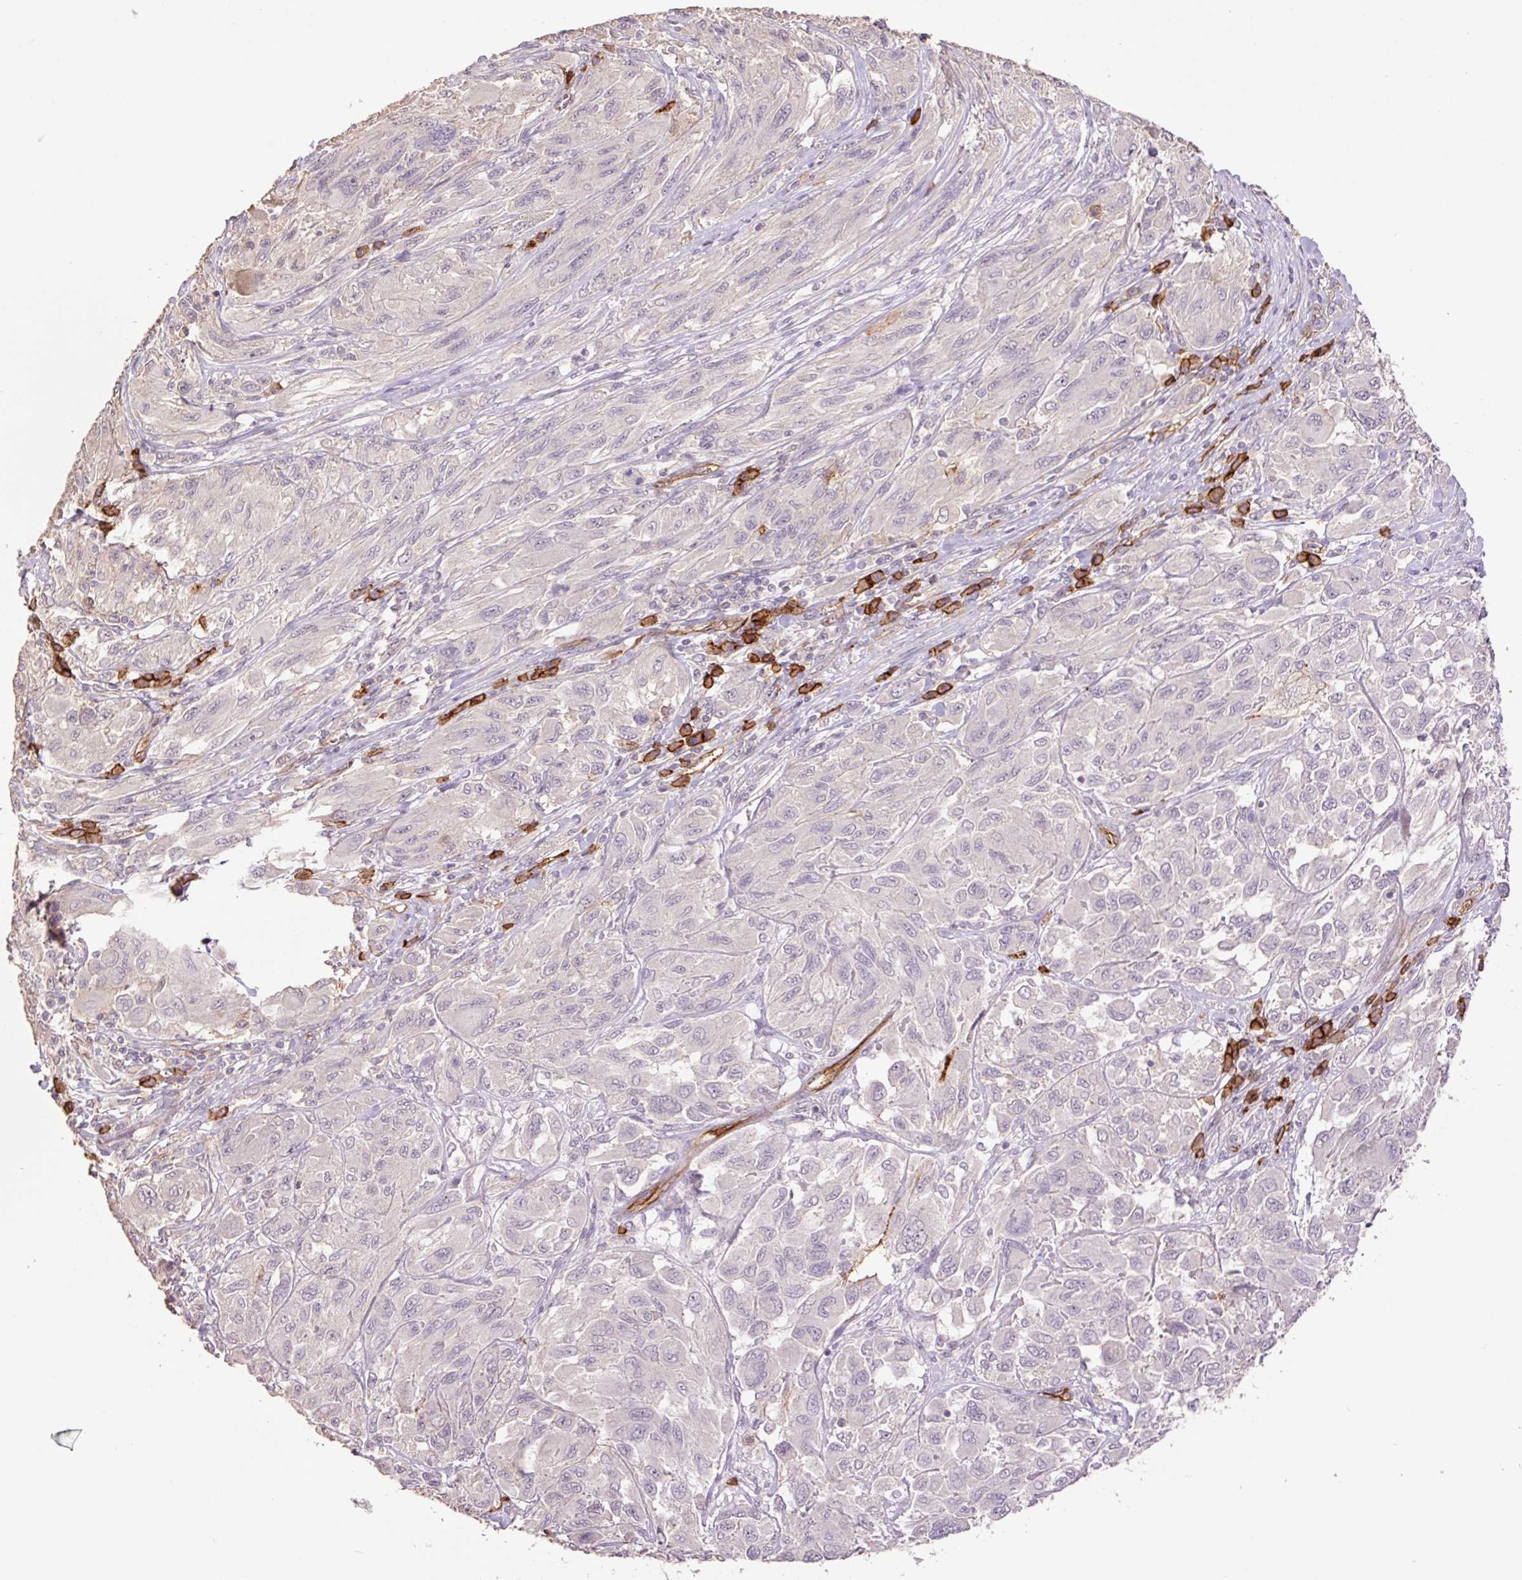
{"staining": {"intensity": "negative", "quantity": "none", "location": "none"}, "tissue": "melanoma", "cell_type": "Tumor cells", "image_type": "cancer", "snomed": [{"axis": "morphology", "description": "Malignant melanoma, NOS"}, {"axis": "topography", "description": "Skin"}], "caption": "A histopathology image of human malignant melanoma is negative for staining in tumor cells.", "gene": "SLC1A4", "patient": {"sex": "female", "age": 91}}